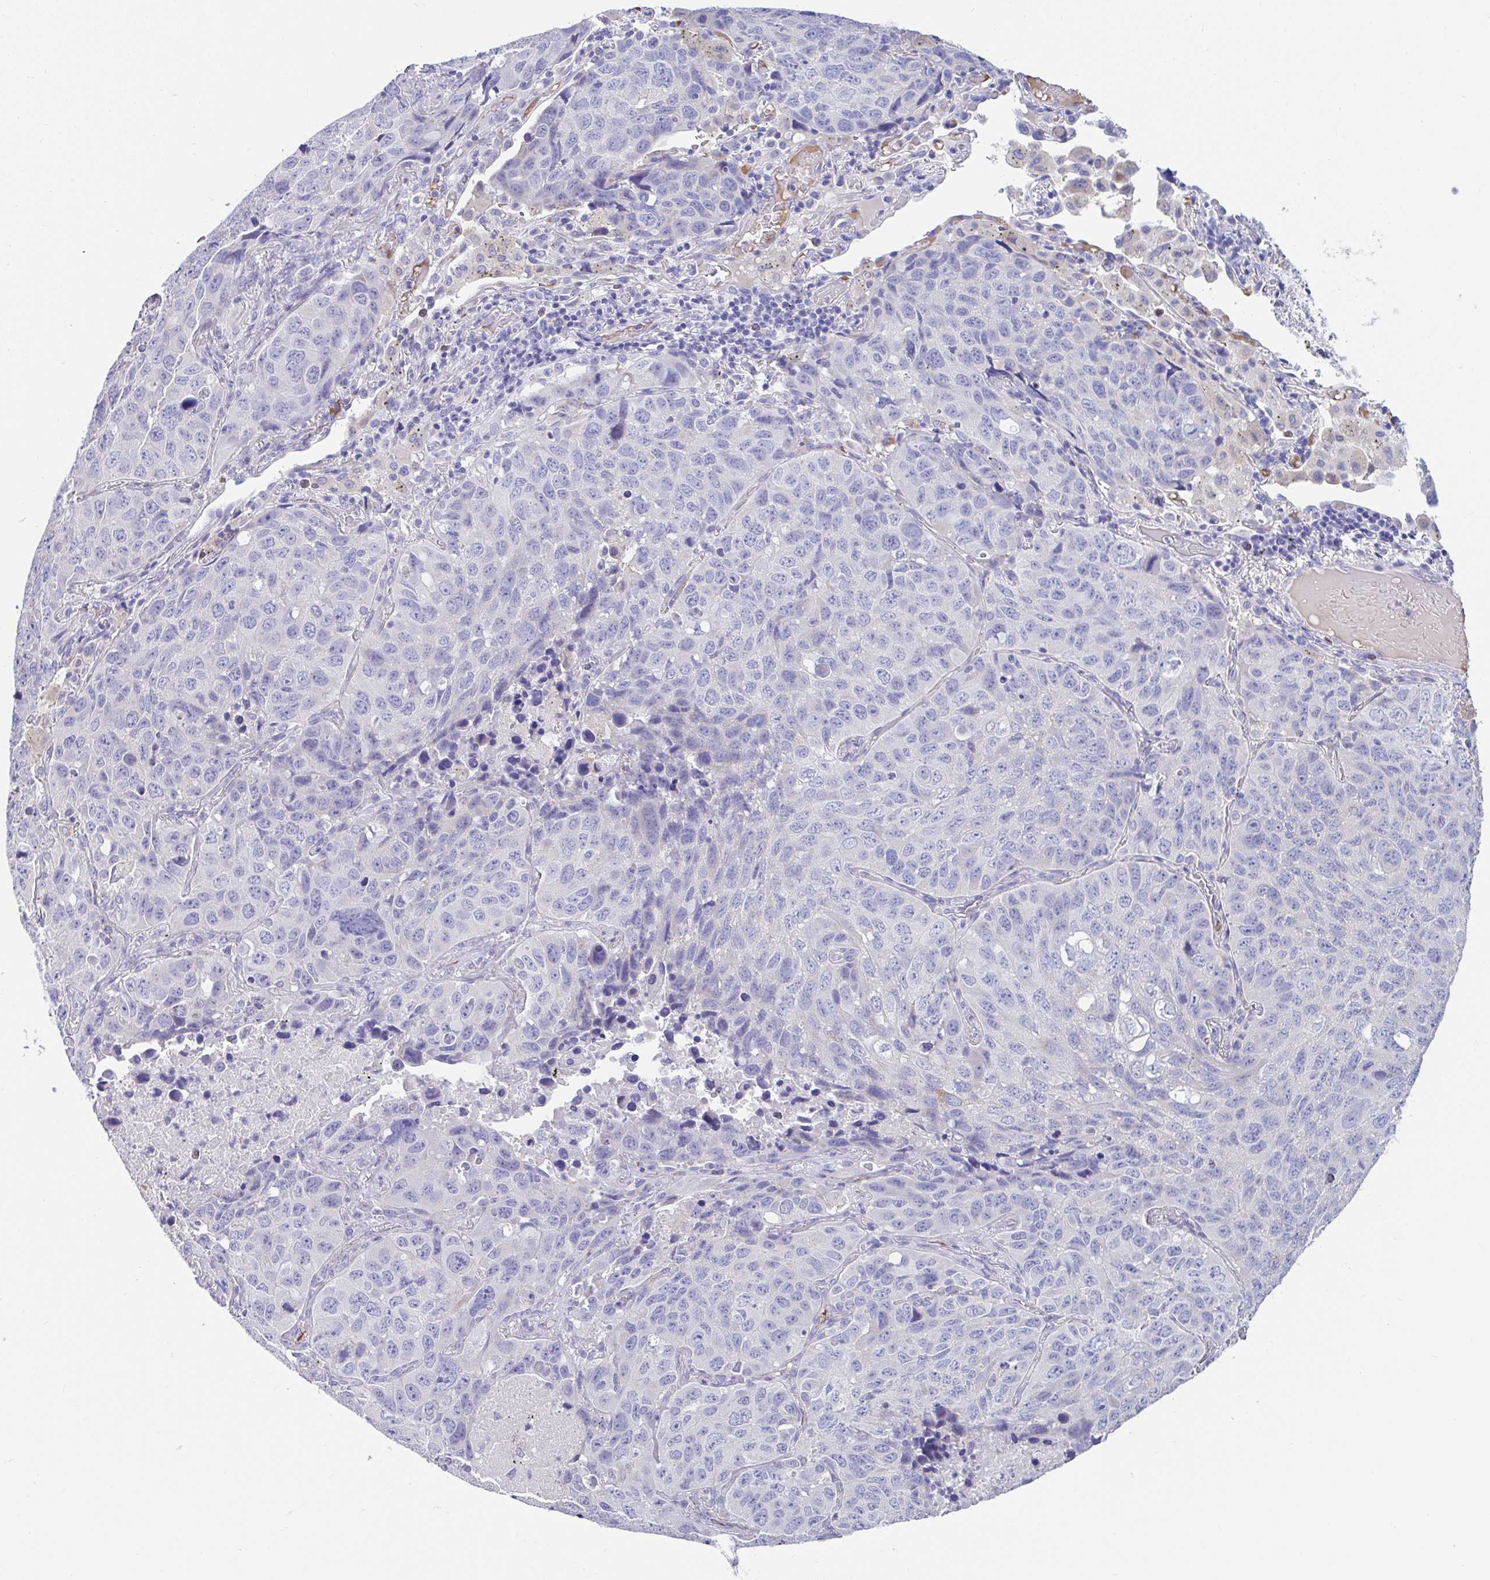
{"staining": {"intensity": "negative", "quantity": "none", "location": "none"}, "tissue": "lung cancer", "cell_type": "Tumor cells", "image_type": "cancer", "snomed": [{"axis": "morphology", "description": "Squamous cell carcinoma, NOS"}, {"axis": "topography", "description": "Lung"}], "caption": "Immunohistochemical staining of lung cancer (squamous cell carcinoma) reveals no significant staining in tumor cells.", "gene": "CCSAP", "patient": {"sex": "male", "age": 60}}